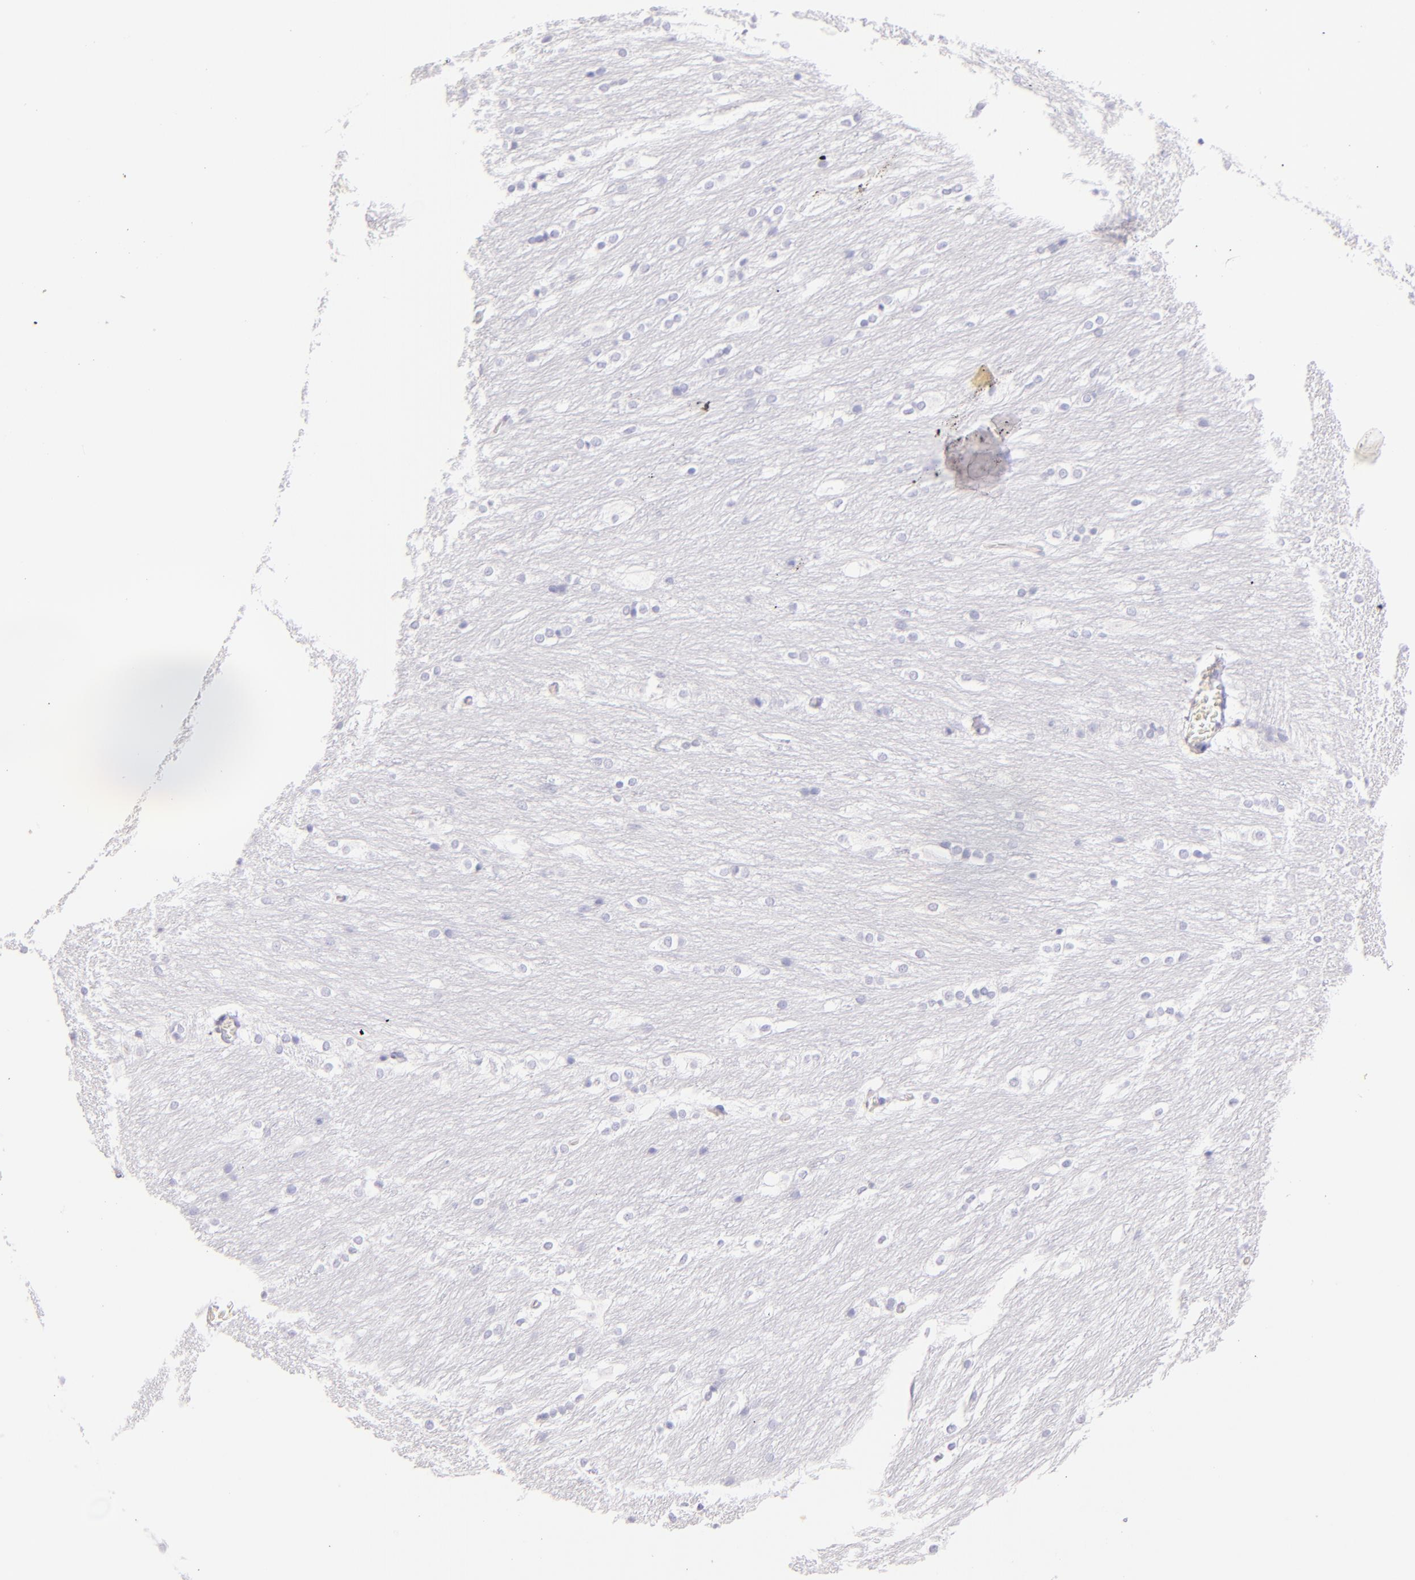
{"staining": {"intensity": "negative", "quantity": "none", "location": "none"}, "tissue": "caudate", "cell_type": "Glial cells", "image_type": "normal", "snomed": [{"axis": "morphology", "description": "Normal tissue, NOS"}, {"axis": "topography", "description": "Lateral ventricle wall"}], "caption": "This is an immunohistochemistry histopathology image of unremarkable caudate. There is no expression in glial cells.", "gene": "SDC1", "patient": {"sex": "female", "age": 19}}